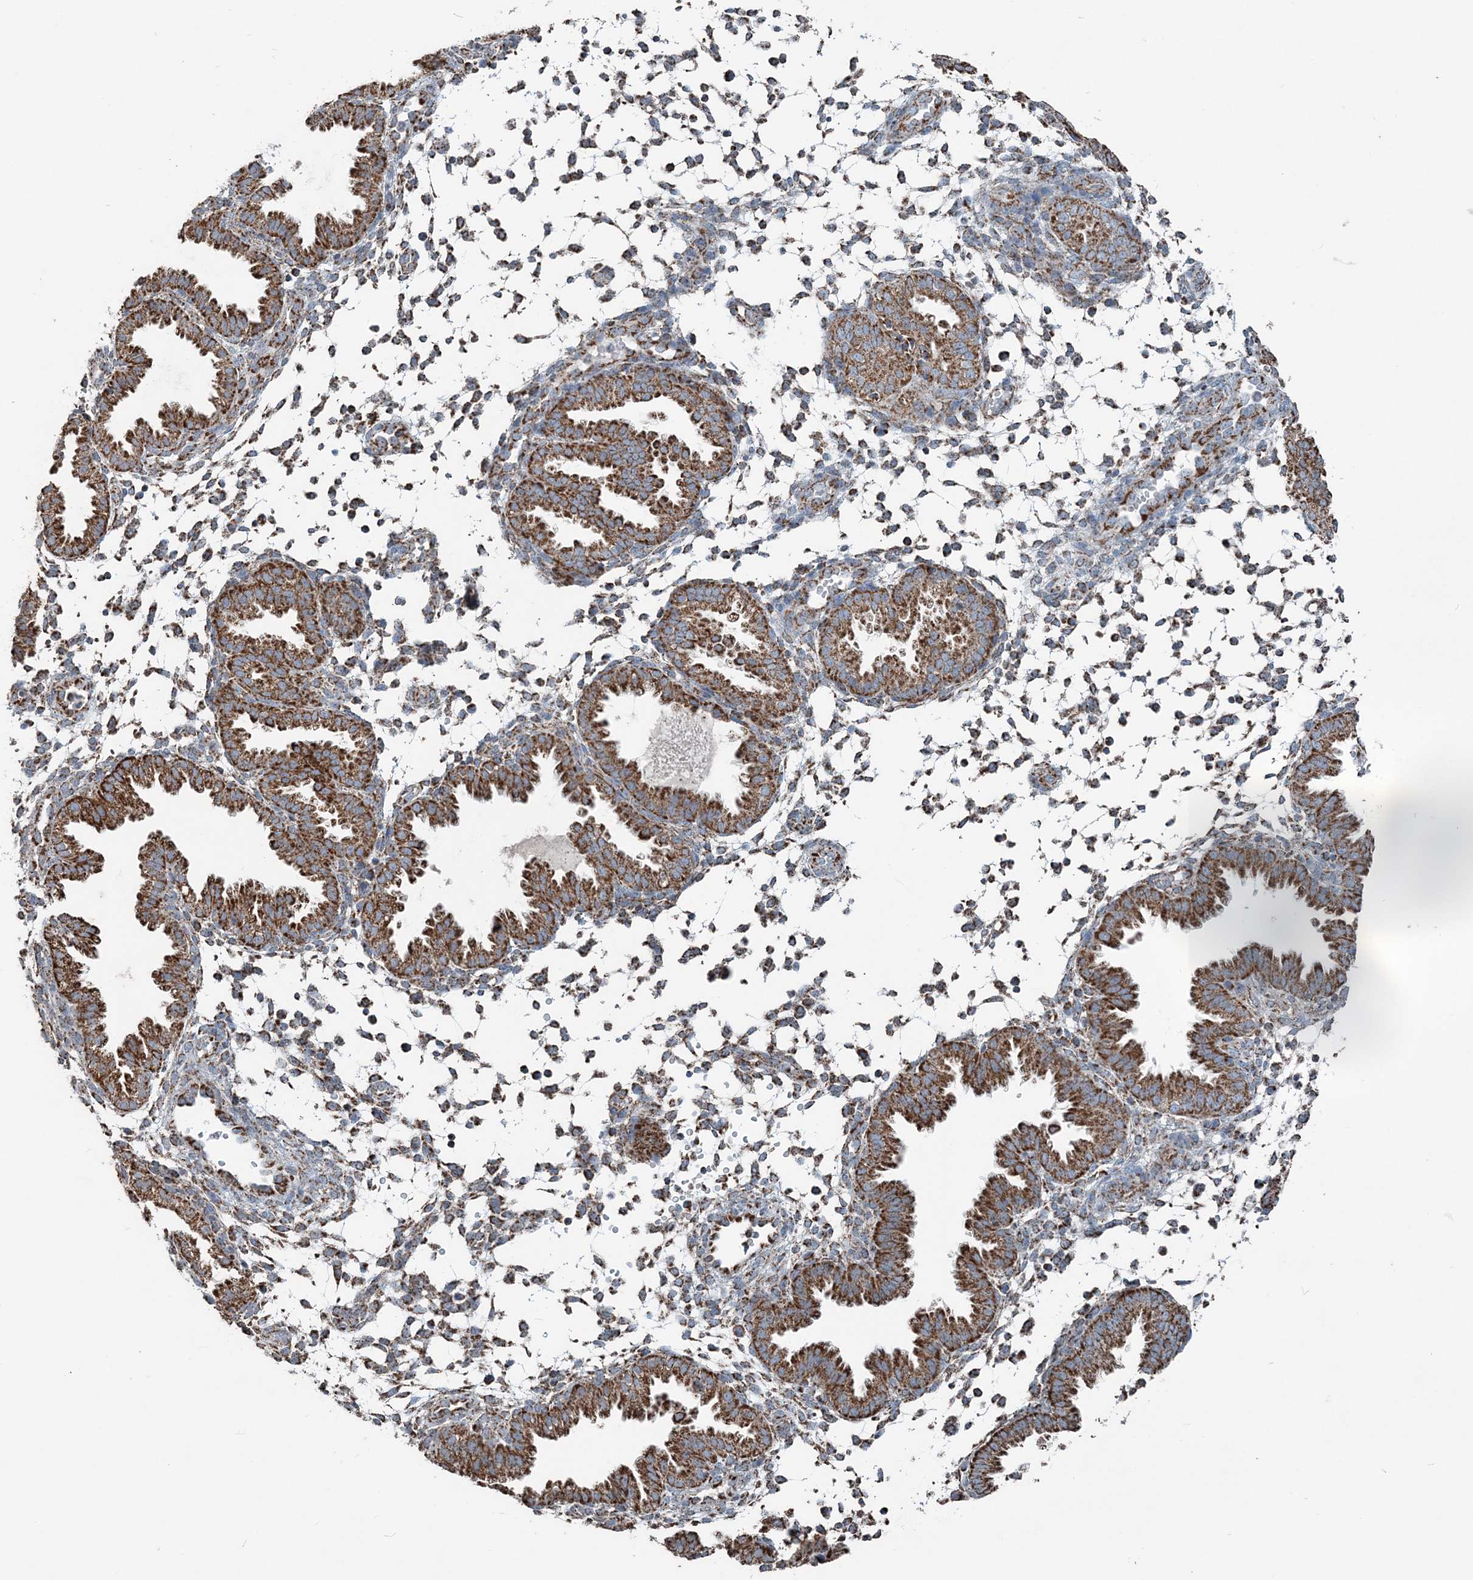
{"staining": {"intensity": "moderate", "quantity": "<25%", "location": "cytoplasmic/membranous"}, "tissue": "endometrium", "cell_type": "Cells in endometrial stroma", "image_type": "normal", "snomed": [{"axis": "morphology", "description": "Normal tissue, NOS"}, {"axis": "topography", "description": "Endometrium"}], "caption": "Immunohistochemical staining of benign human endometrium reveals <25% levels of moderate cytoplasmic/membranous protein positivity in about <25% of cells in endometrial stroma.", "gene": "SUCLG1", "patient": {"sex": "female", "age": 33}}